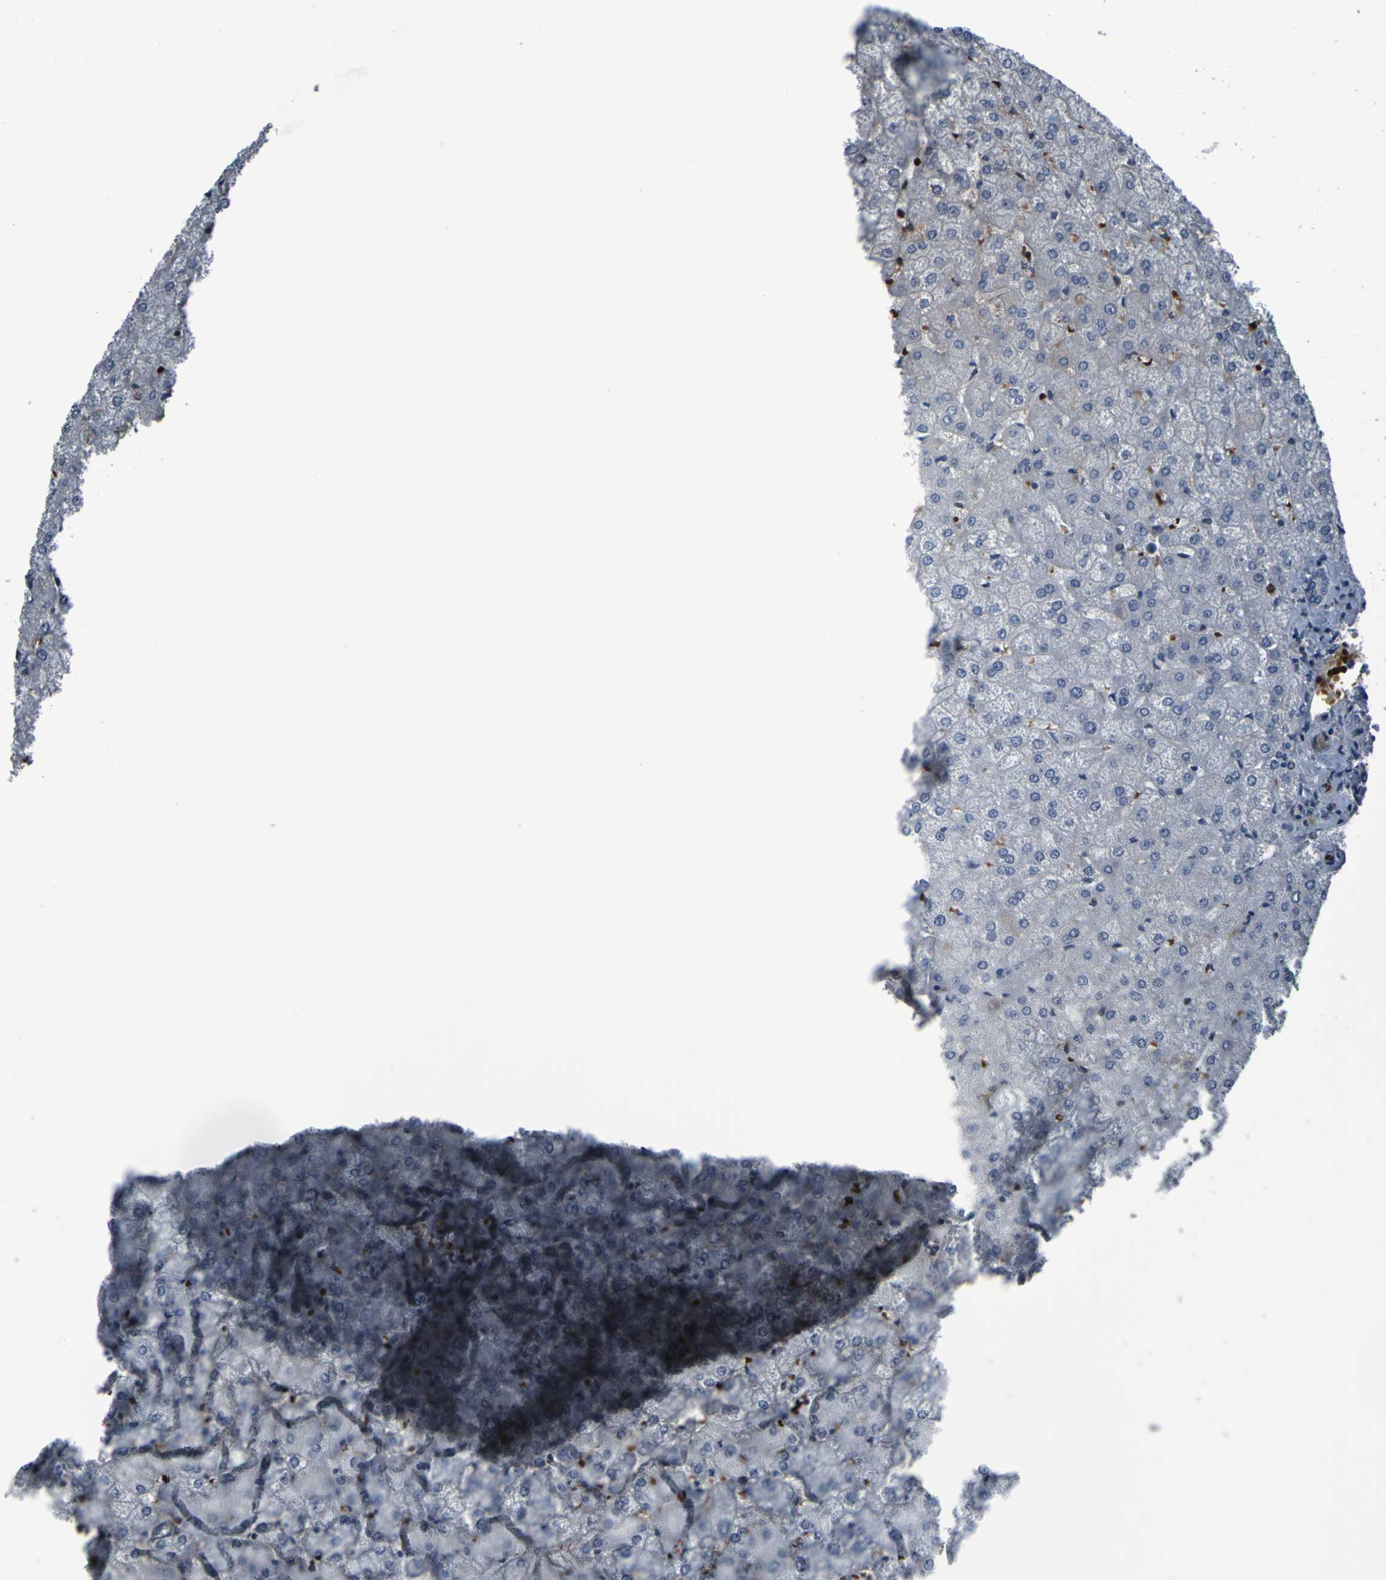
{"staining": {"intensity": "negative", "quantity": "none", "location": "none"}, "tissue": "liver", "cell_type": "Cholangiocytes", "image_type": "normal", "snomed": [{"axis": "morphology", "description": "Normal tissue, NOS"}, {"axis": "topography", "description": "Liver"}], "caption": "DAB immunohistochemical staining of normal human liver demonstrates no significant positivity in cholangiocytes.", "gene": "GRAMD1A", "patient": {"sex": "female", "age": 32}}